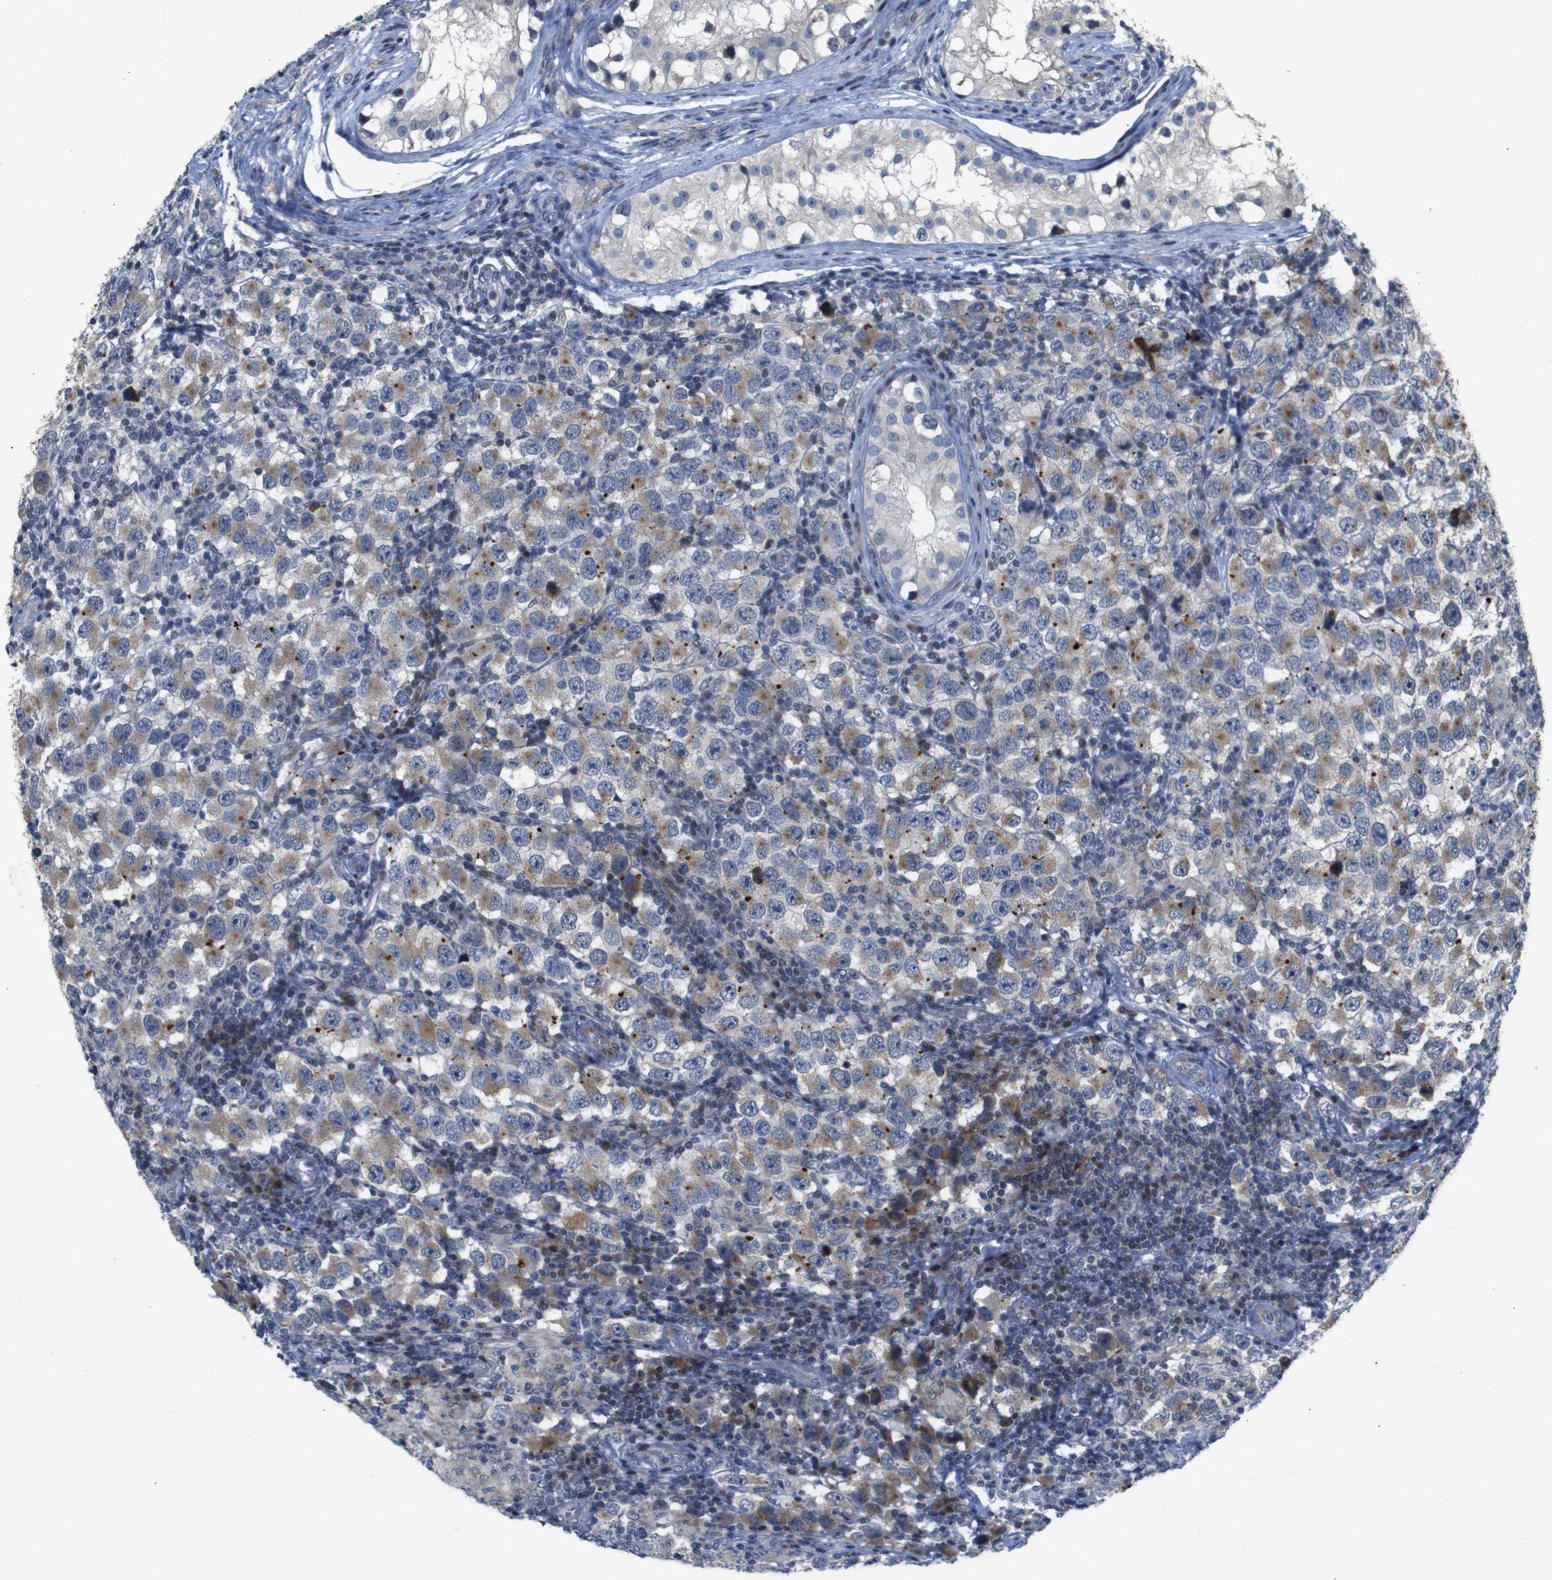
{"staining": {"intensity": "weak", "quantity": "25%-75%", "location": "cytoplasmic/membranous"}, "tissue": "testis cancer", "cell_type": "Tumor cells", "image_type": "cancer", "snomed": [{"axis": "morphology", "description": "Carcinoma, Embryonal, NOS"}, {"axis": "topography", "description": "Testis"}], "caption": "Immunohistochemistry (IHC) staining of testis cancer (embryonal carcinoma), which reveals low levels of weak cytoplasmic/membranous positivity in approximately 25%-75% of tumor cells indicating weak cytoplasmic/membranous protein positivity. The staining was performed using DAB (3,3'-diaminobenzidine) (brown) for protein detection and nuclei were counterstained in hematoxylin (blue).", "gene": "ATP7B", "patient": {"sex": "male", "age": 21}}